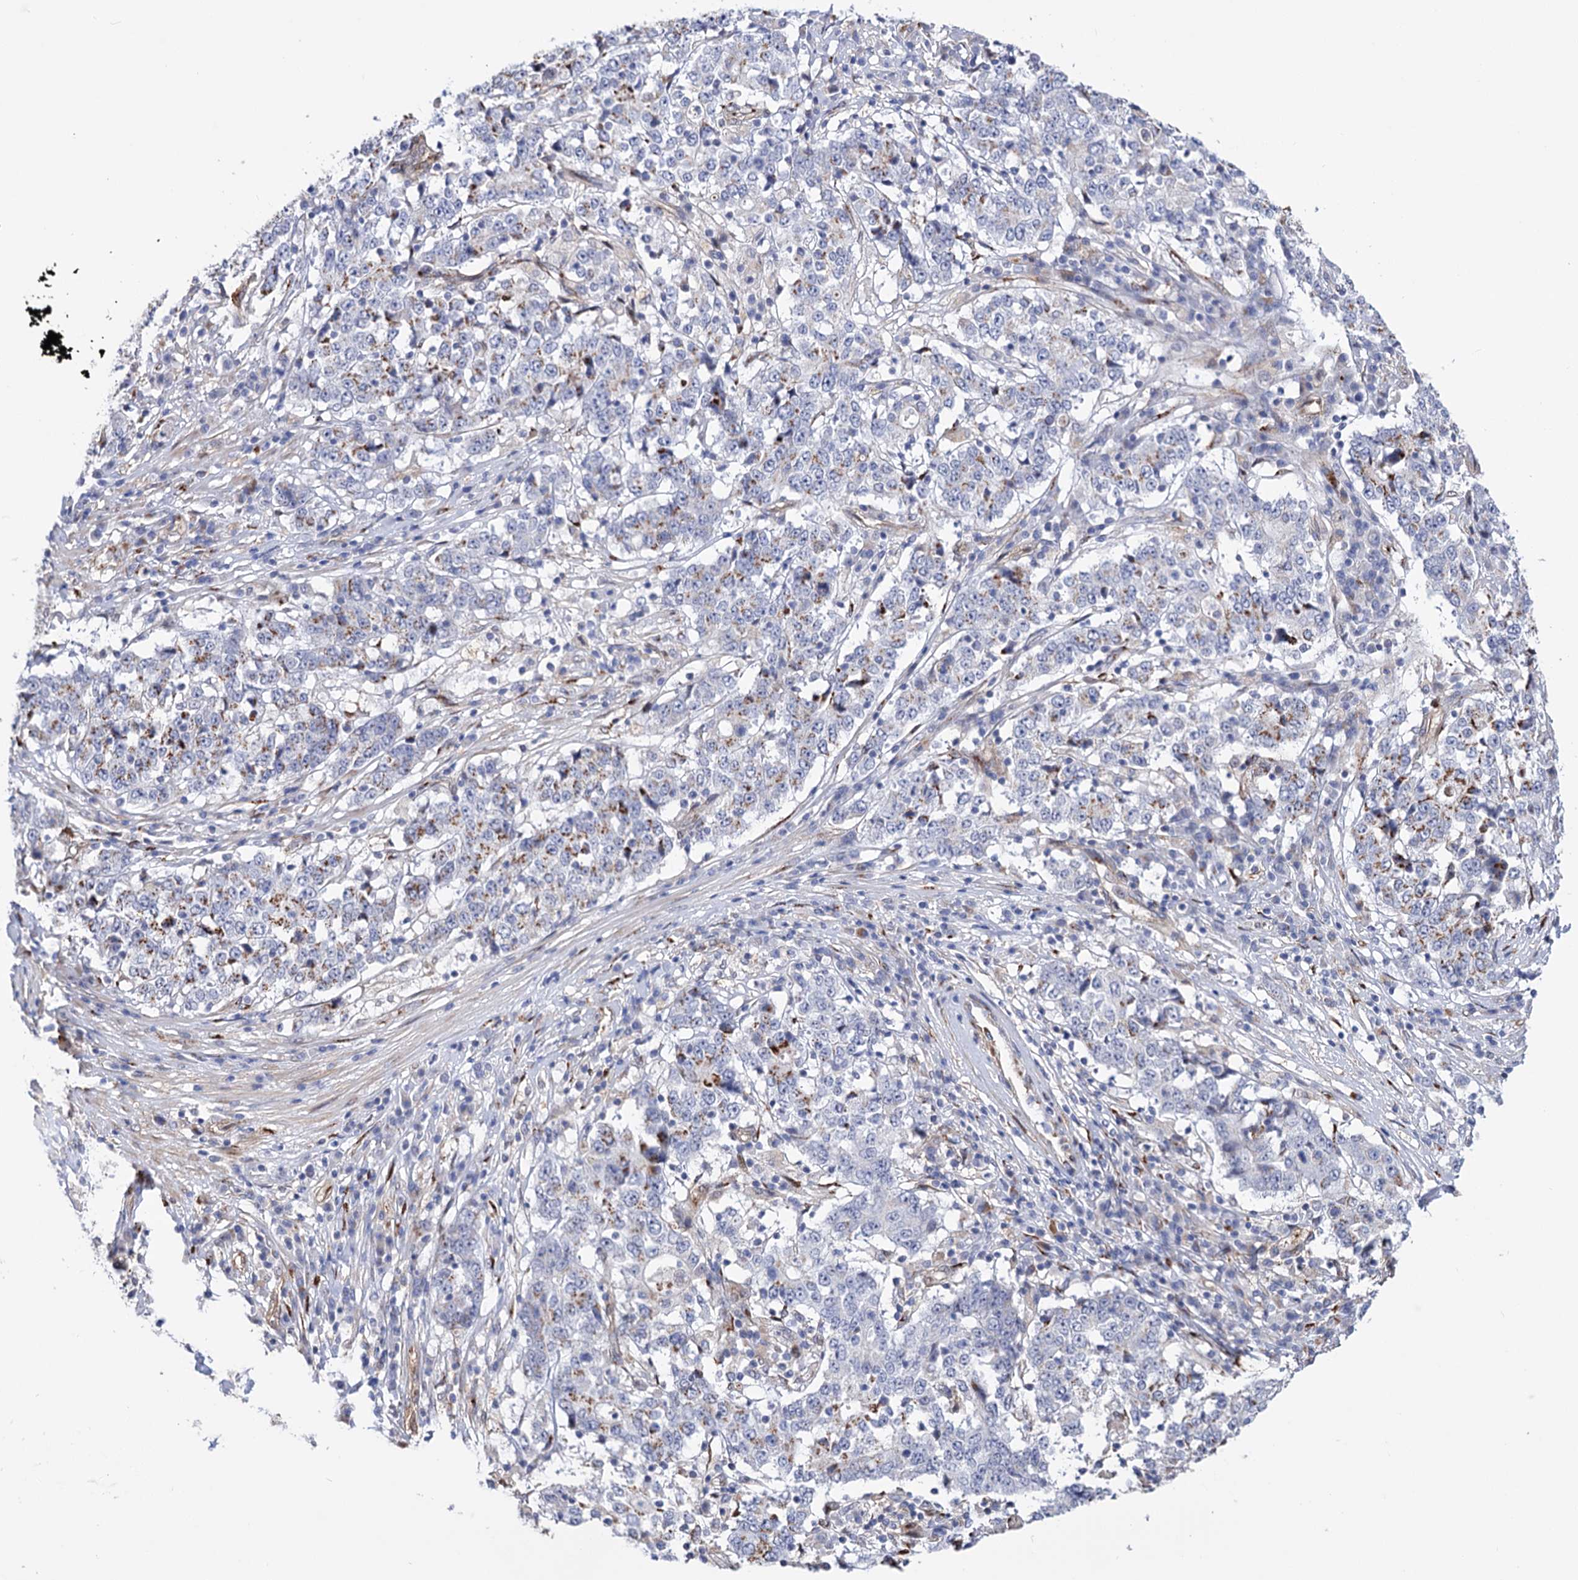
{"staining": {"intensity": "moderate", "quantity": "<25%", "location": "cytoplasmic/membranous"}, "tissue": "stomach cancer", "cell_type": "Tumor cells", "image_type": "cancer", "snomed": [{"axis": "morphology", "description": "Adenocarcinoma, NOS"}, {"axis": "topography", "description": "Stomach"}], "caption": "The micrograph exhibits staining of stomach cancer, revealing moderate cytoplasmic/membranous protein staining (brown color) within tumor cells.", "gene": "C11orf96", "patient": {"sex": "male", "age": 59}}